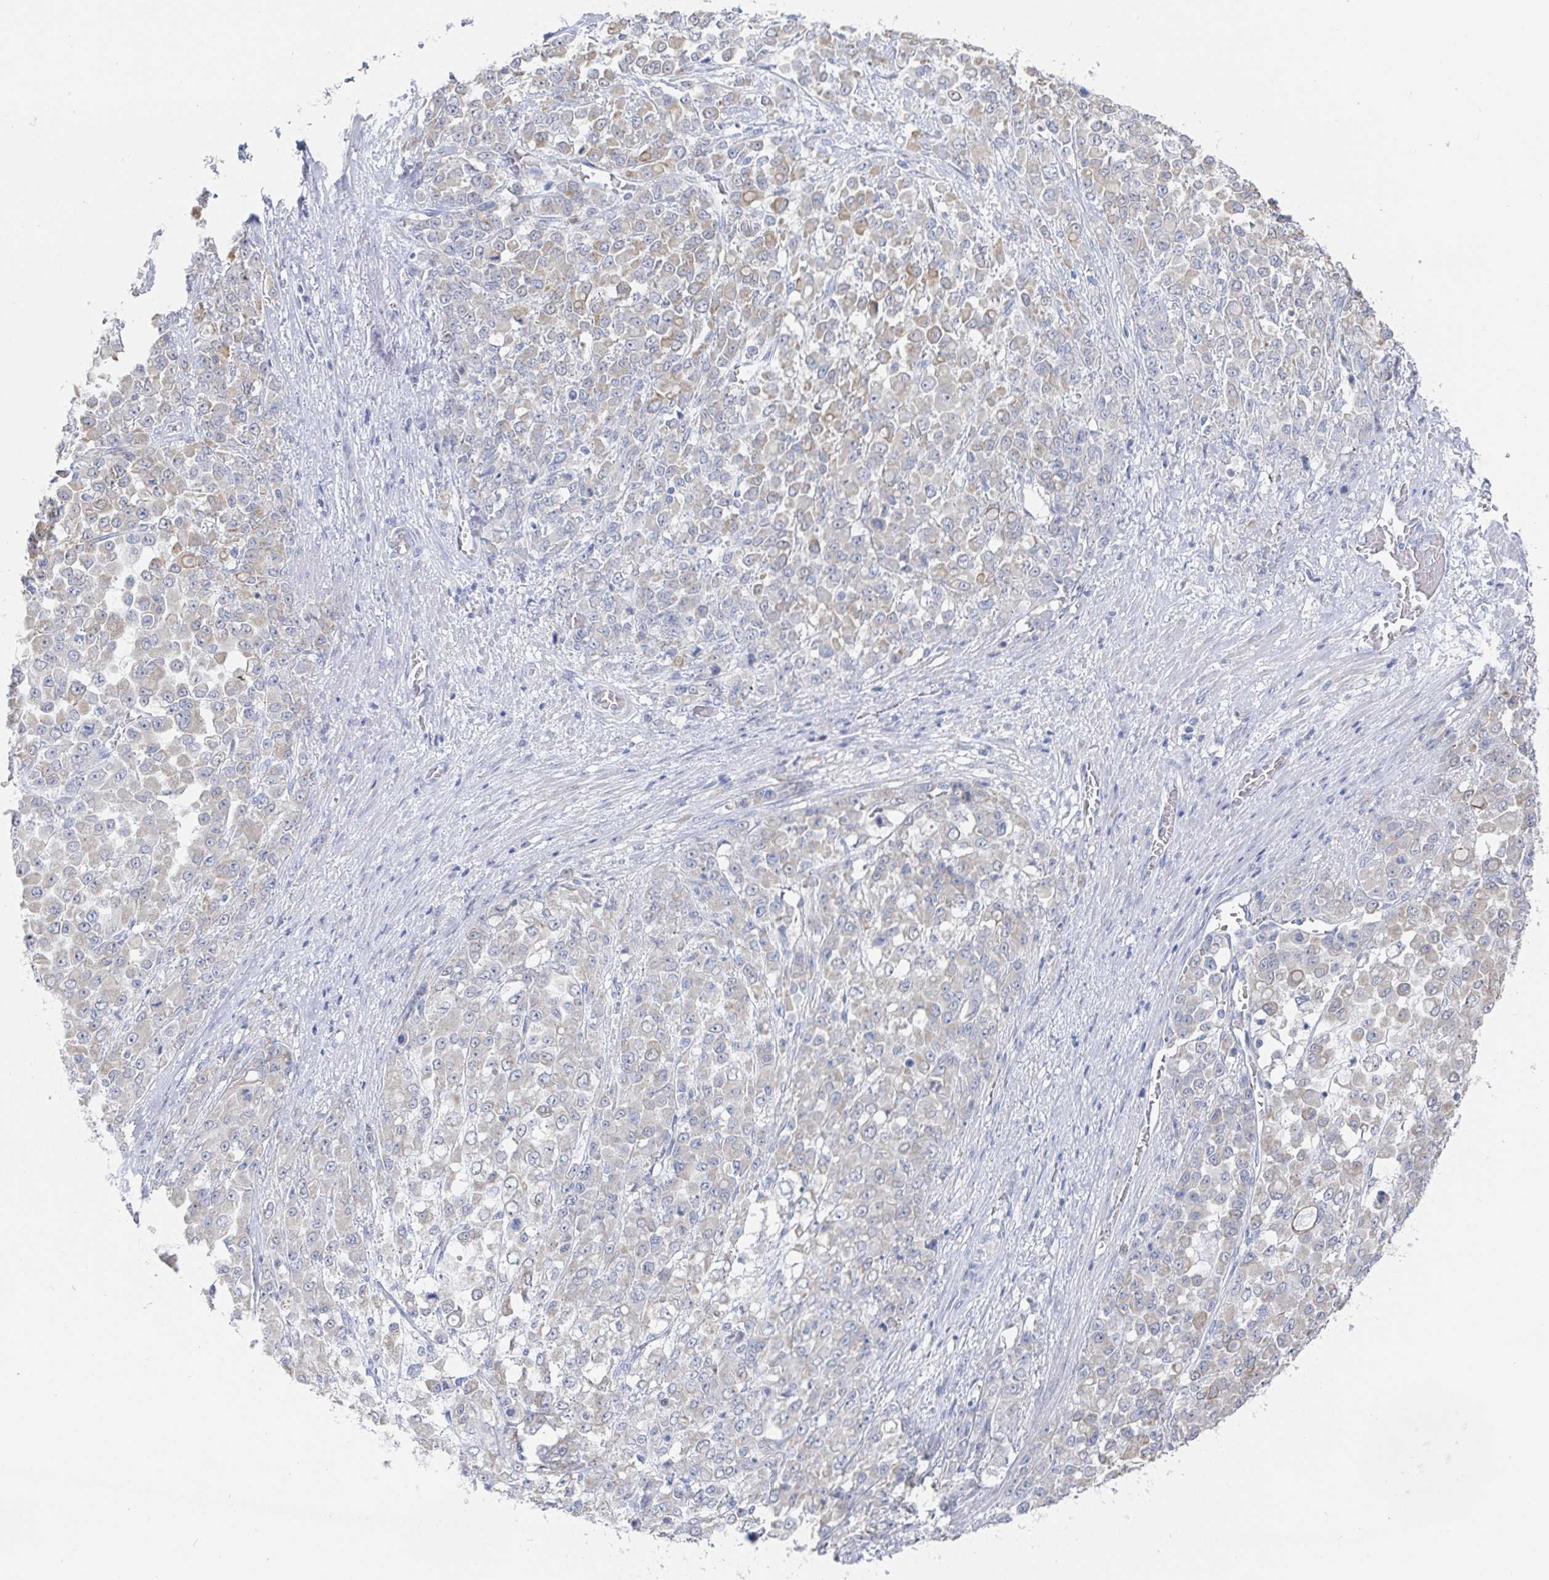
{"staining": {"intensity": "weak", "quantity": "25%-75%", "location": "cytoplasmic/membranous"}, "tissue": "stomach cancer", "cell_type": "Tumor cells", "image_type": "cancer", "snomed": [{"axis": "morphology", "description": "Adenocarcinoma, NOS"}, {"axis": "topography", "description": "Stomach"}], "caption": "A high-resolution photomicrograph shows immunohistochemistry staining of stomach cancer (adenocarcinoma), which exhibits weak cytoplasmic/membranous staining in about 25%-75% of tumor cells.", "gene": "ZNF430", "patient": {"sex": "female", "age": 76}}